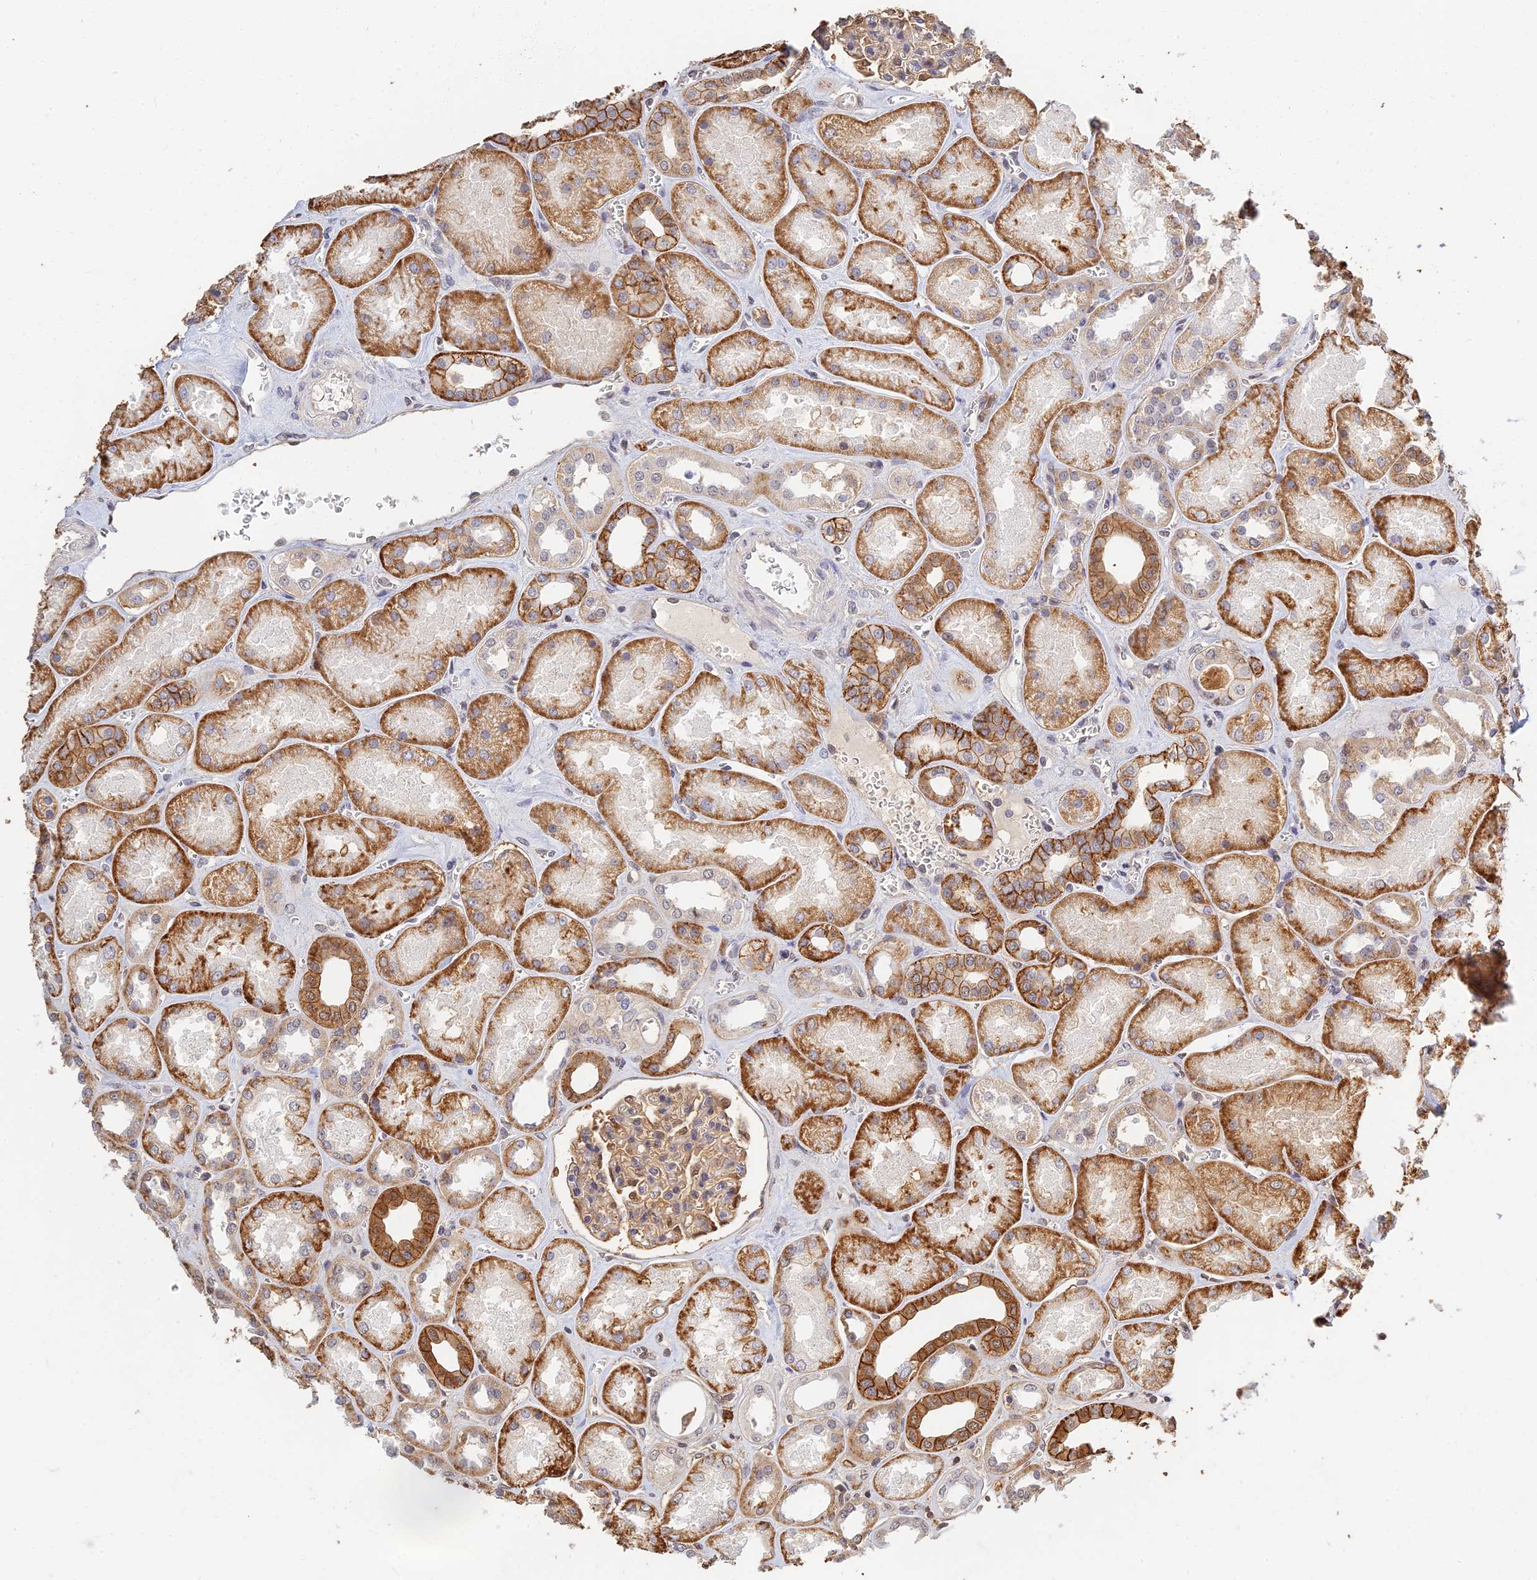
{"staining": {"intensity": "moderate", "quantity": "<25%", "location": "nuclear"}, "tissue": "kidney", "cell_type": "Cells in glomeruli", "image_type": "normal", "snomed": [{"axis": "morphology", "description": "Normal tissue, NOS"}, {"axis": "morphology", "description": "Adenocarcinoma, NOS"}, {"axis": "topography", "description": "Kidney"}], "caption": "Cells in glomeruli exhibit low levels of moderate nuclear positivity in approximately <25% of cells in benign human kidney.", "gene": "LRRN3", "patient": {"sex": "female", "age": 68}}